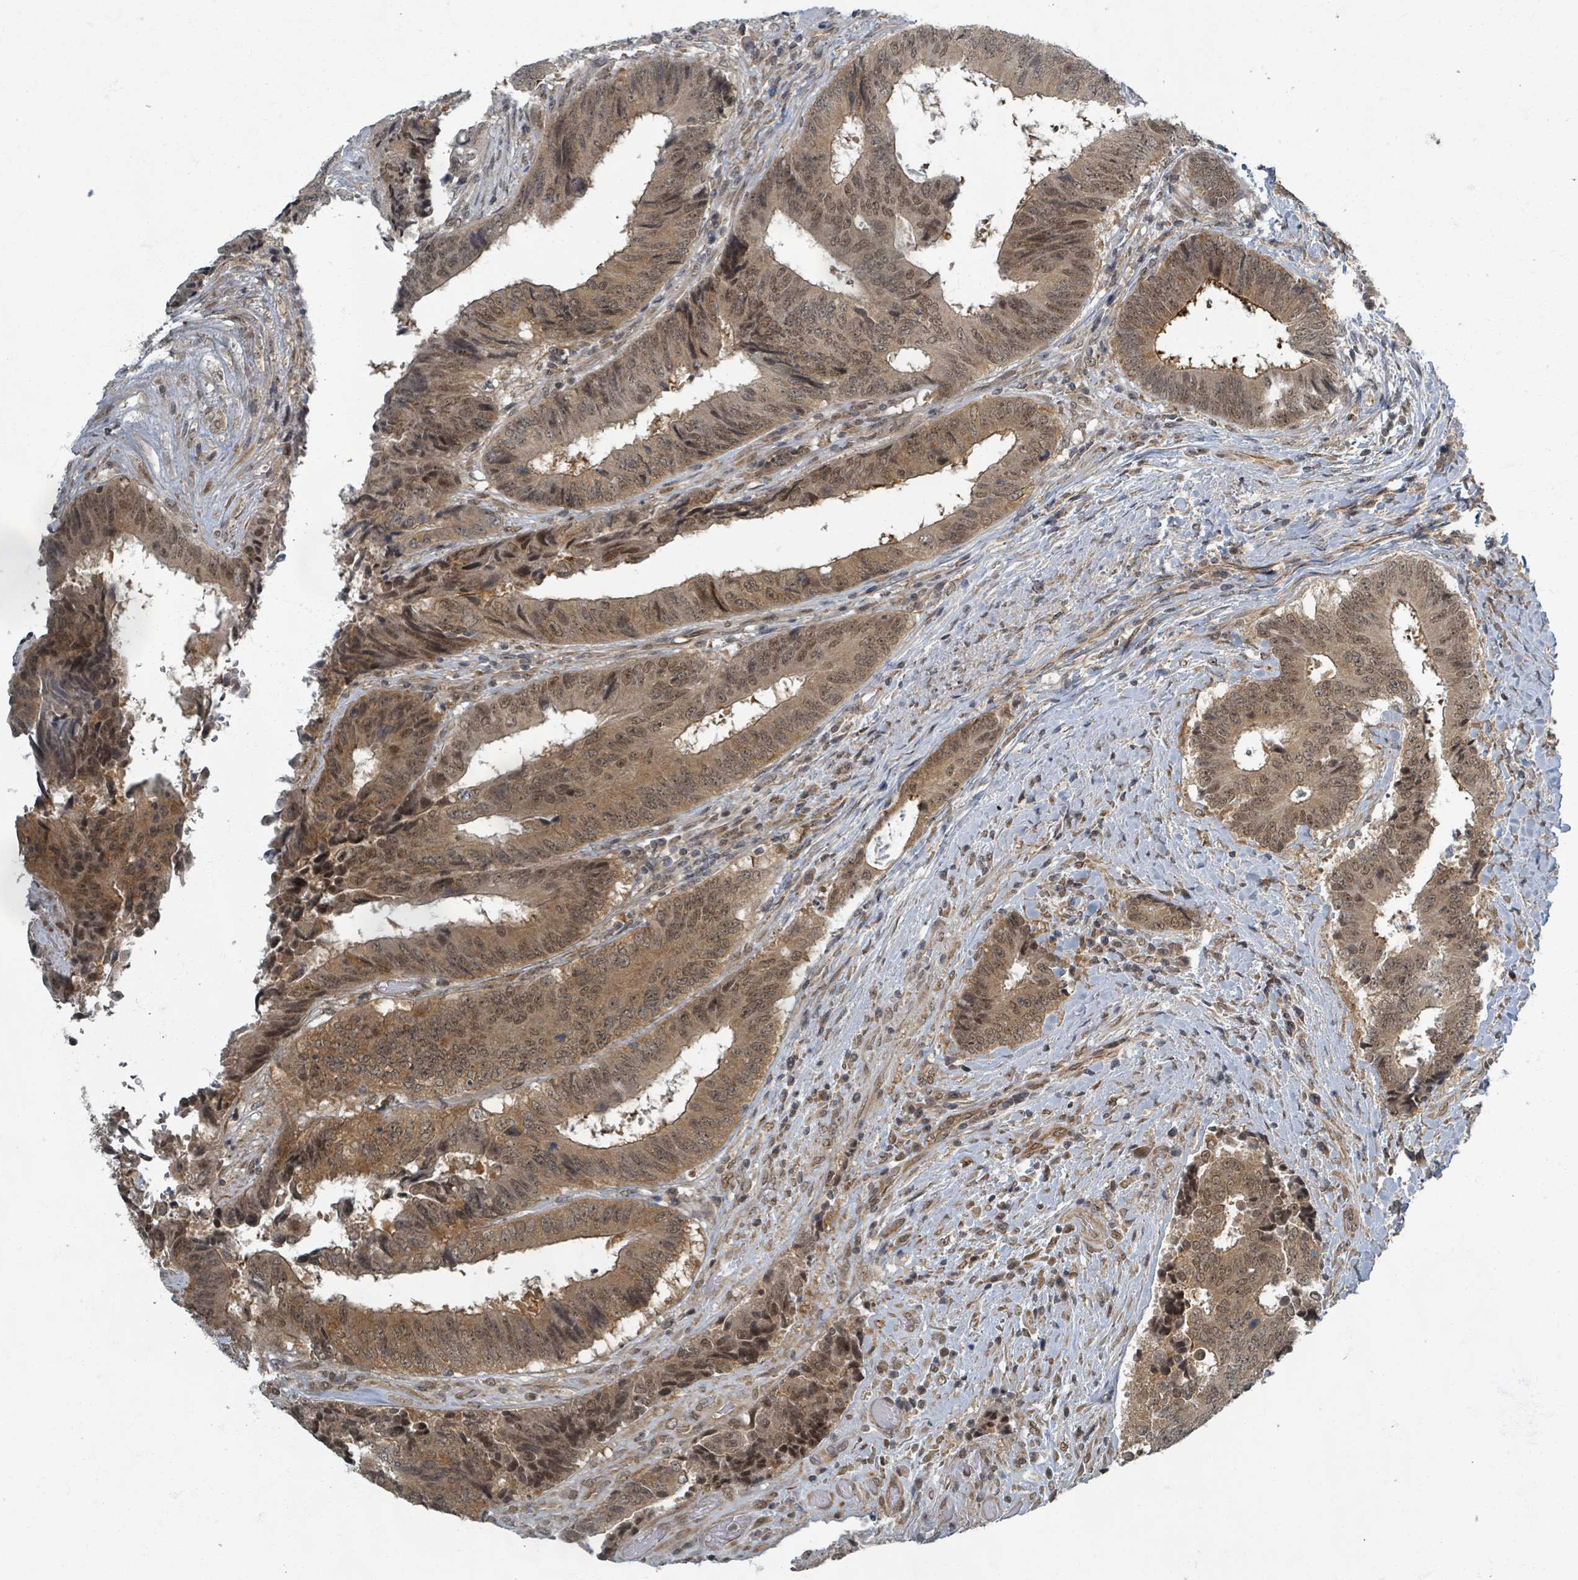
{"staining": {"intensity": "moderate", "quantity": ">75%", "location": "cytoplasmic/membranous,nuclear"}, "tissue": "colorectal cancer", "cell_type": "Tumor cells", "image_type": "cancer", "snomed": [{"axis": "morphology", "description": "Adenocarcinoma, NOS"}, {"axis": "topography", "description": "Rectum"}], "caption": "Immunohistochemistry of colorectal cancer displays medium levels of moderate cytoplasmic/membranous and nuclear positivity in about >75% of tumor cells.", "gene": "INTS15", "patient": {"sex": "male", "age": 72}}